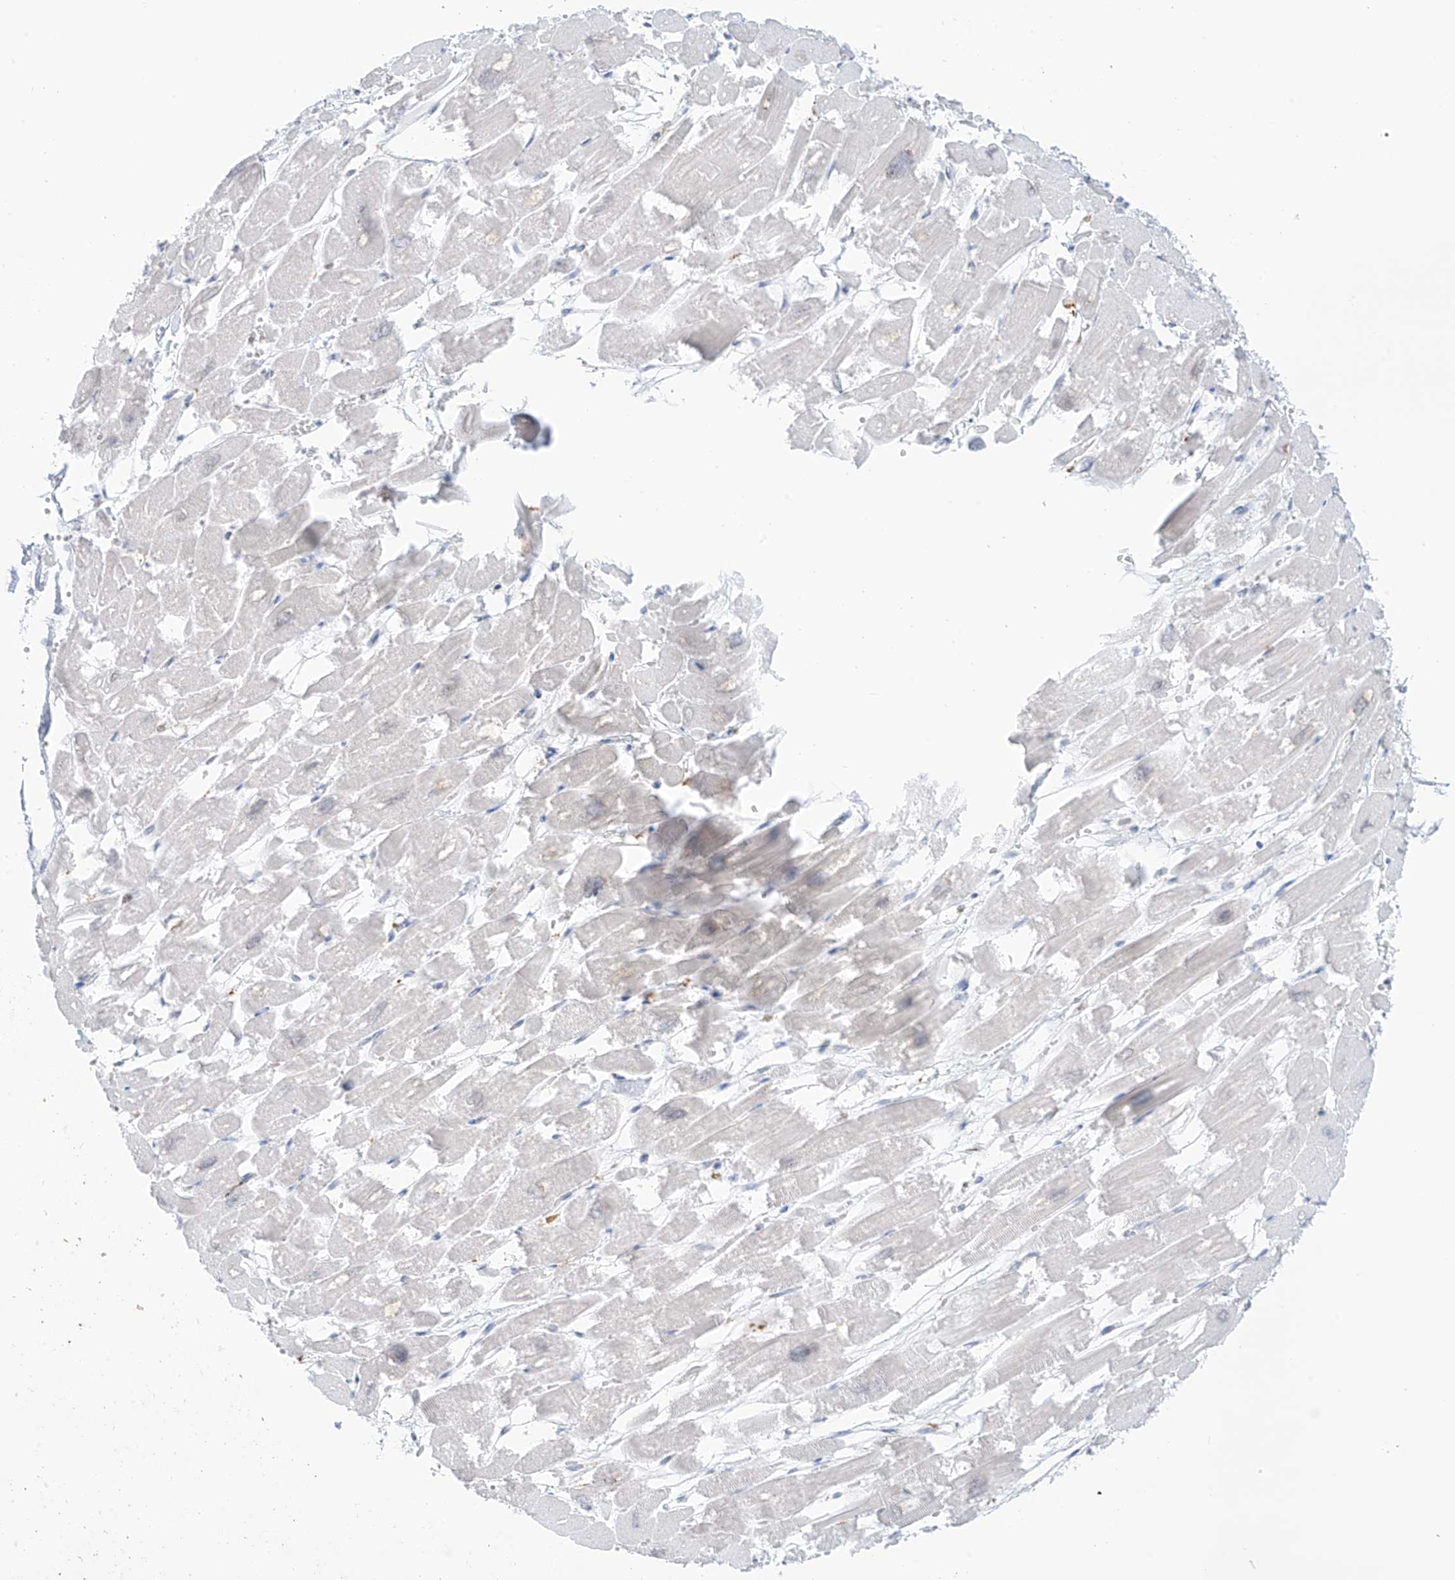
{"staining": {"intensity": "negative", "quantity": "none", "location": "none"}, "tissue": "heart muscle", "cell_type": "Cardiomyocytes", "image_type": "normal", "snomed": [{"axis": "morphology", "description": "Normal tissue, NOS"}, {"axis": "topography", "description": "Heart"}], "caption": "Cardiomyocytes show no significant staining in normal heart muscle.", "gene": "TBXAS1", "patient": {"sex": "male", "age": 54}}